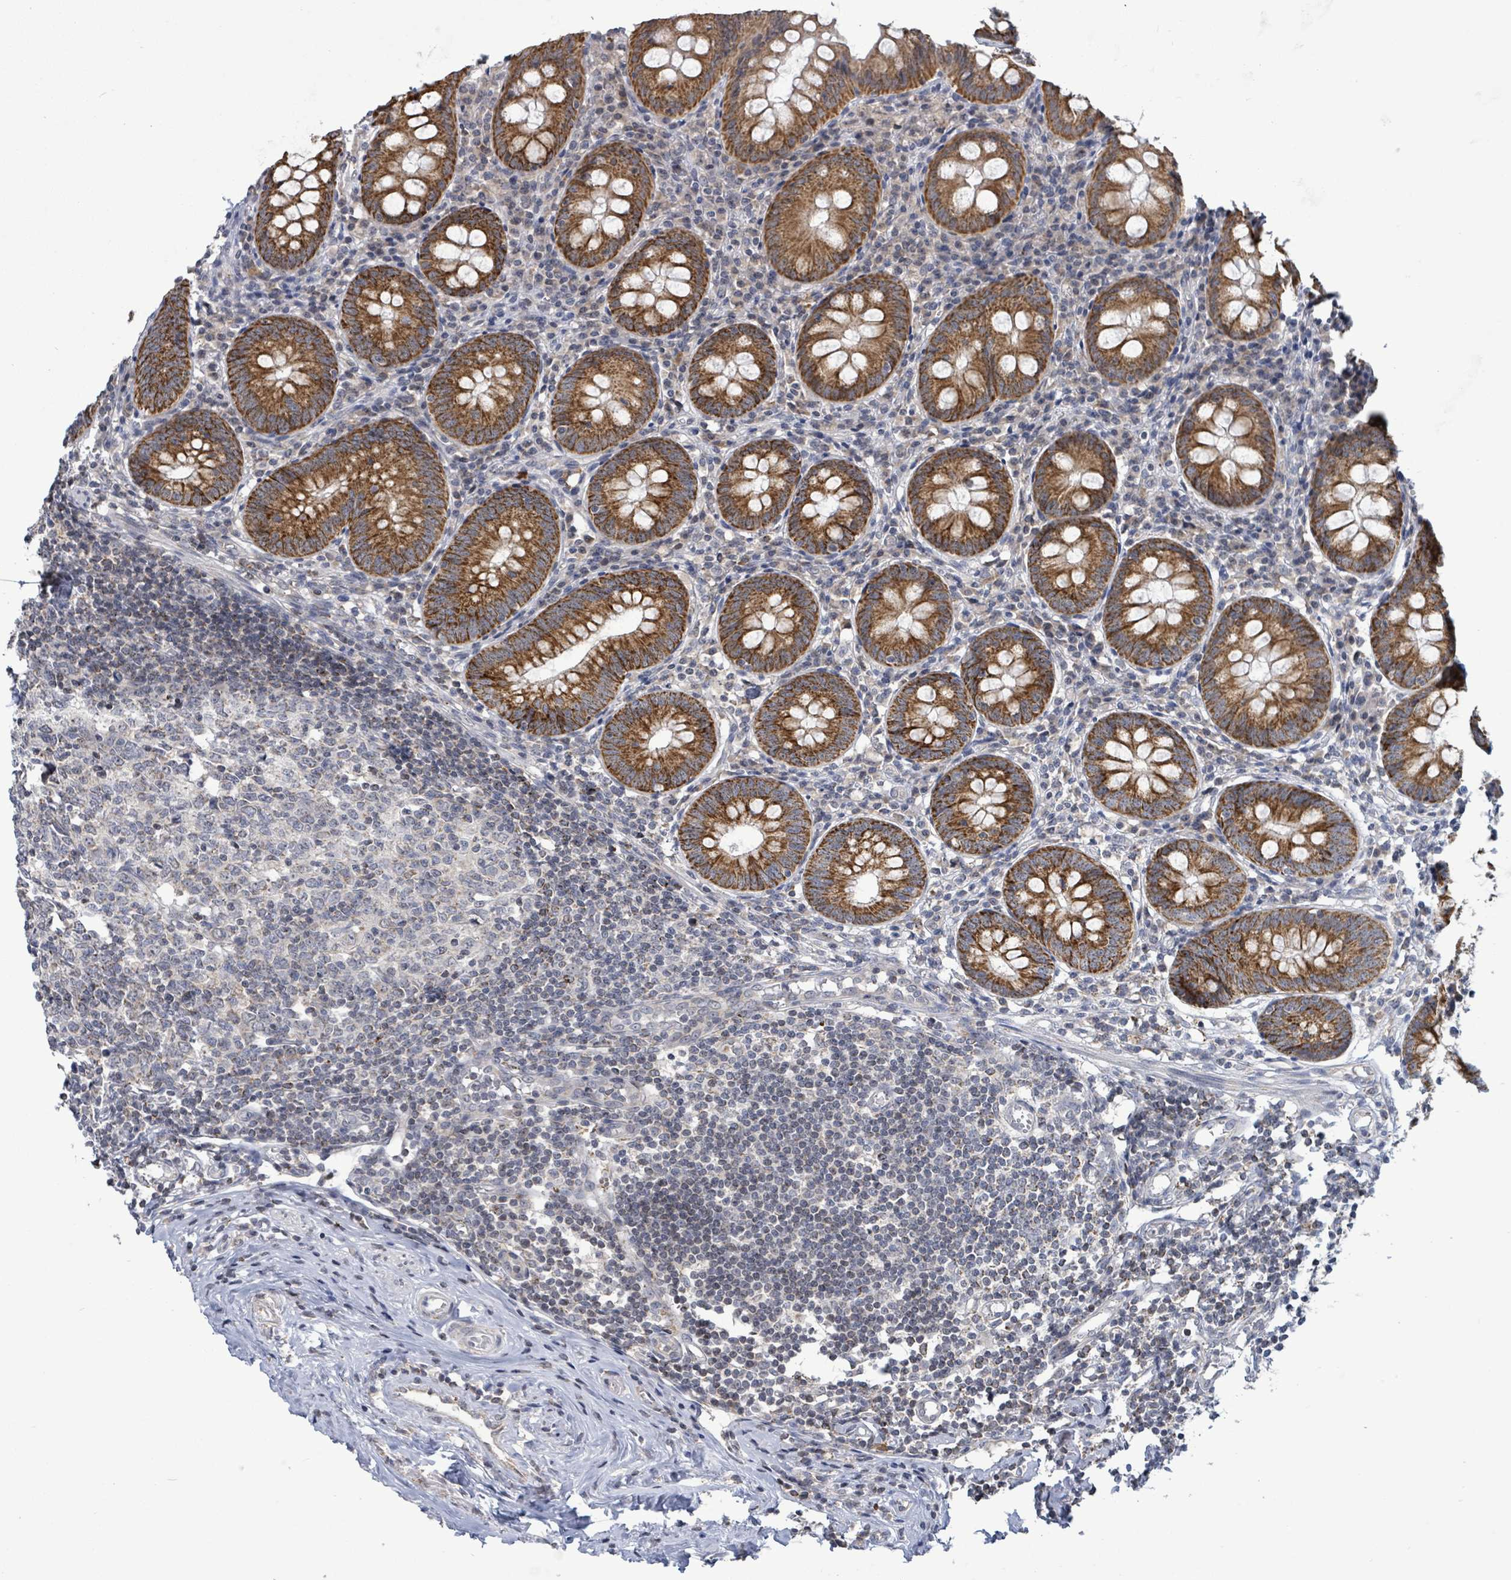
{"staining": {"intensity": "strong", "quantity": ">75%", "location": "cytoplasmic/membranous"}, "tissue": "appendix", "cell_type": "Glandular cells", "image_type": "normal", "snomed": [{"axis": "morphology", "description": "Normal tissue, NOS"}, {"axis": "topography", "description": "Appendix"}], "caption": "A brown stain highlights strong cytoplasmic/membranous staining of a protein in glandular cells of unremarkable human appendix. Nuclei are stained in blue.", "gene": "COQ10B", "patient": {"sex": "female", "age": 54}}